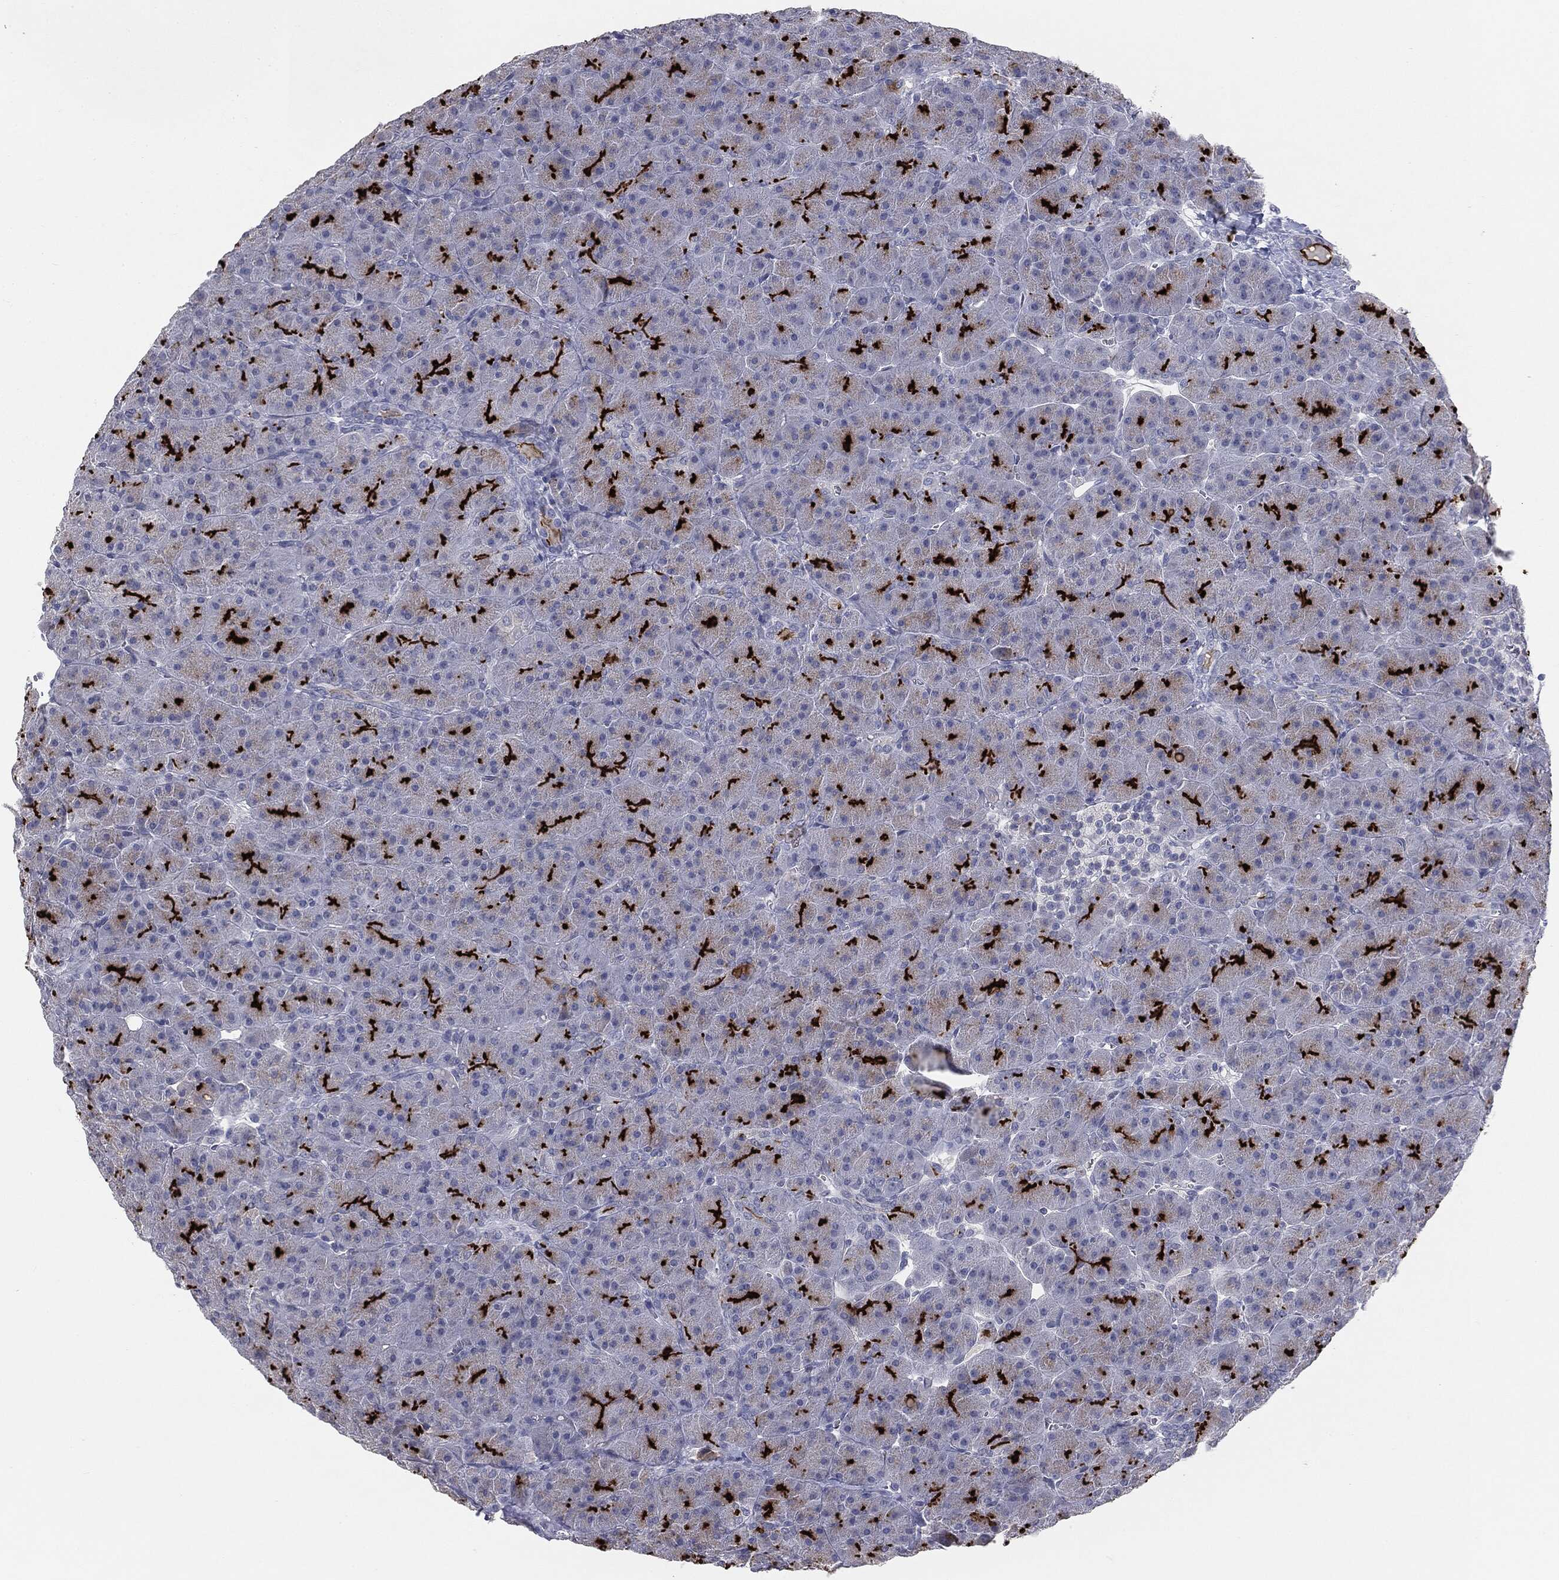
{"staining": {"intensity": "strong", "quantity": "<25%", "location": "cytoplasmic/membranous"}, "tissue": "pancreas", "cell_type": "Exocrine glandular cells", "image_type": "normal", "snomed": [{"axis": "morphology", "description": "Normal tissue, NOS"}, {"axis": "topography", "description": "Pancreas"}], "caption": "An immunohistochemistry photomicrograph of unremarkable tissue is shown. Protein staining in brown labels strong cytoplasmic/membranous positivity in pancreas within exocrine glandular cells. (brown staining indicates protein expression, while blue staining denotes nuclei).", "gene": "MUC1", "patient": {"sex": "male", "age": 61}}